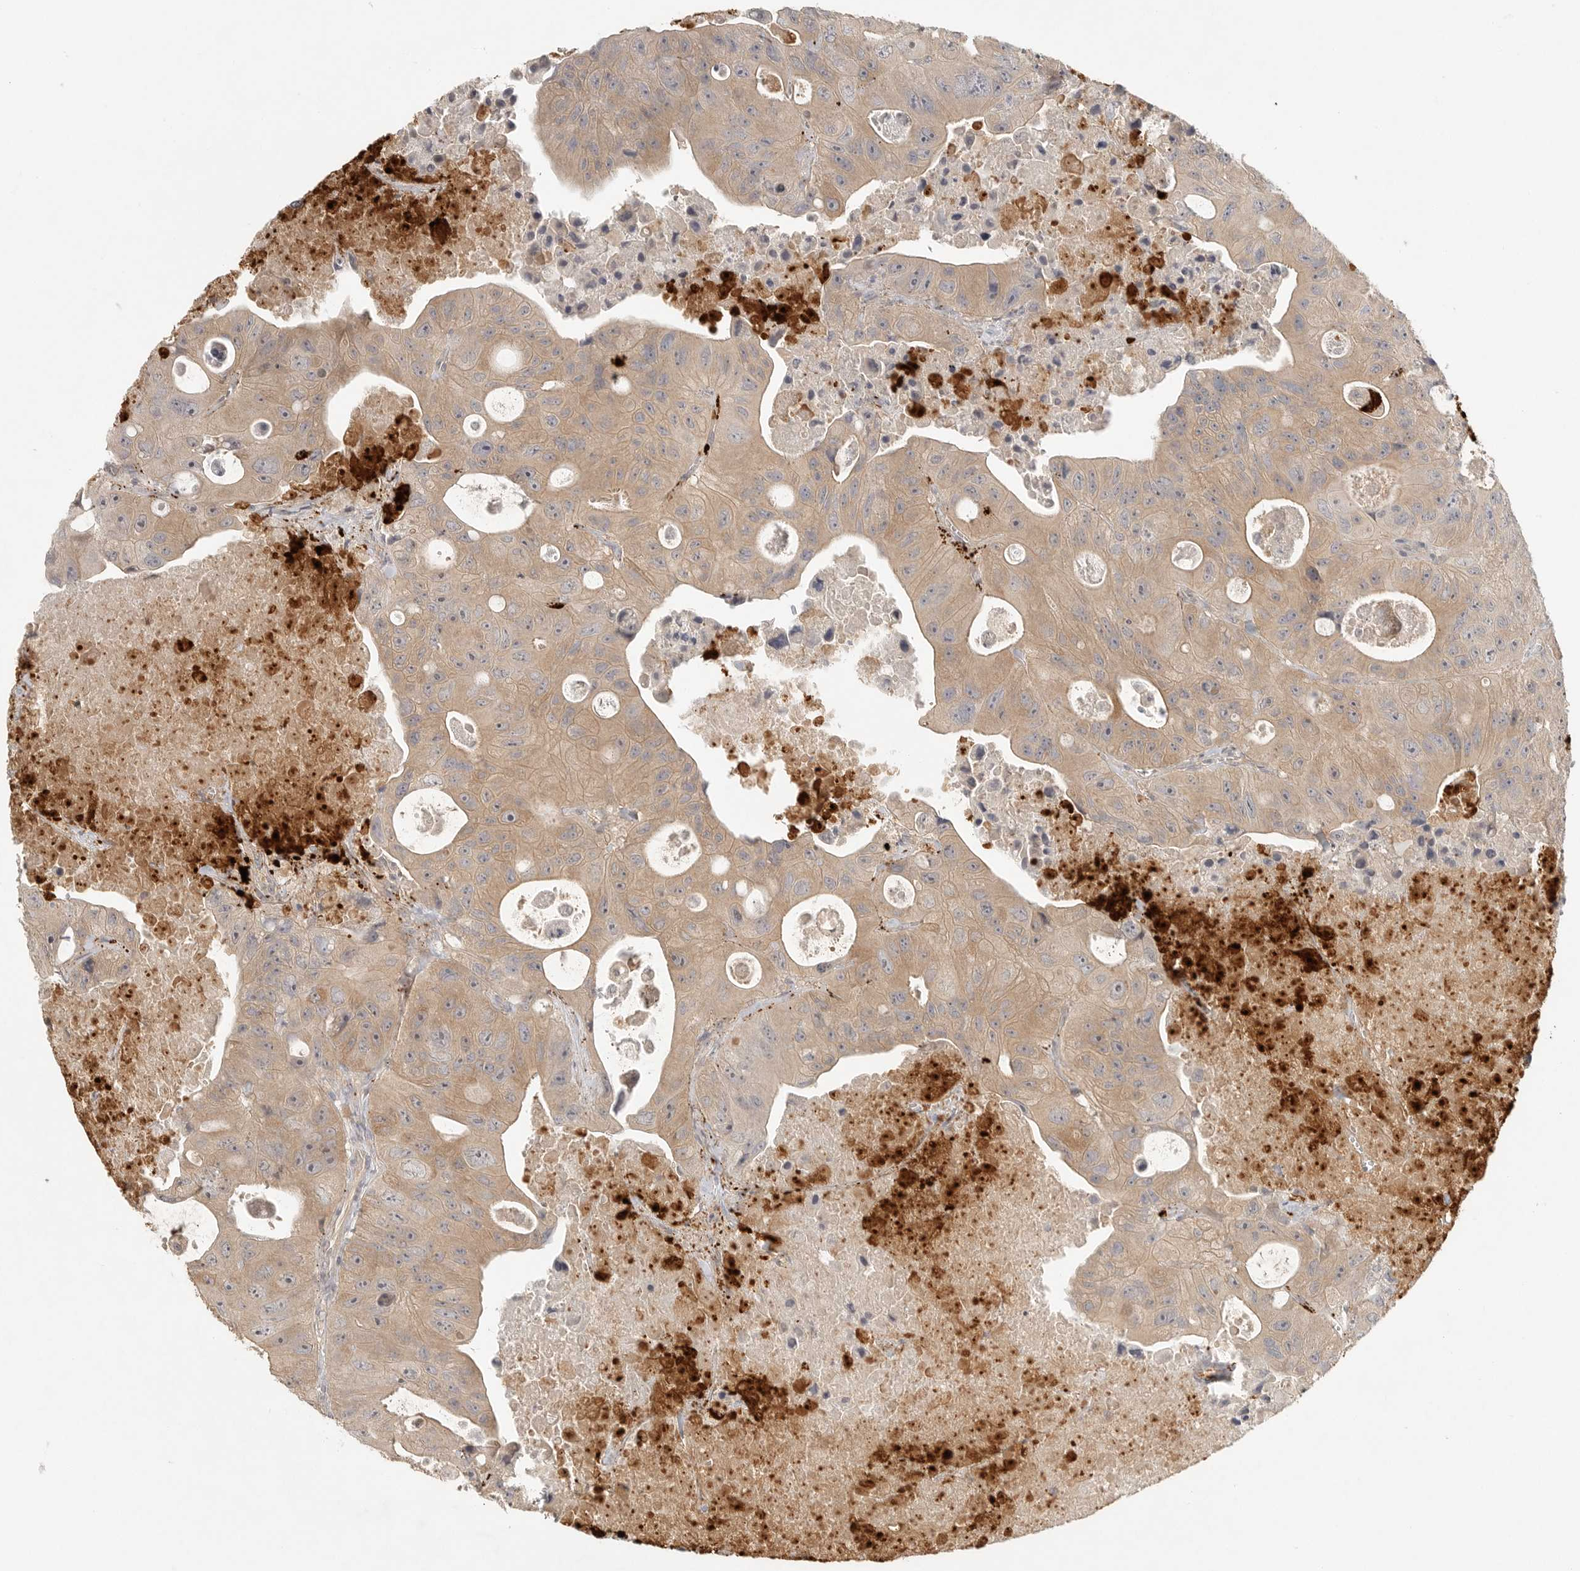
{"staining": {"intensity": "weak", "quantity": ">75%", "location": "cytoplasmic/membranous"}, "tissue": "colorectal cancer", "cell_type": "Tumor cells", "image_type": "cancer", "snomed": [{"axis": "morphology", "description": "Adenocarcinoma, NOS"}, {"axis": "topography", "description": "Colon"}], "caption": "Colorectal adenocarcinoma tissue shows weak cytoplasmic/membranous staining in approximately >75% of tumor cells, visualized by immunohistochemistry. The staining was performed using DAB (3,3'-diaminobenzidine) to visualize the protein expression in brown, while the nuclei were stained in blue with hematoxylin (Magnification: 20x).", "gene": "HDAC6", "patient": {"sex": "female", "age": 46}}